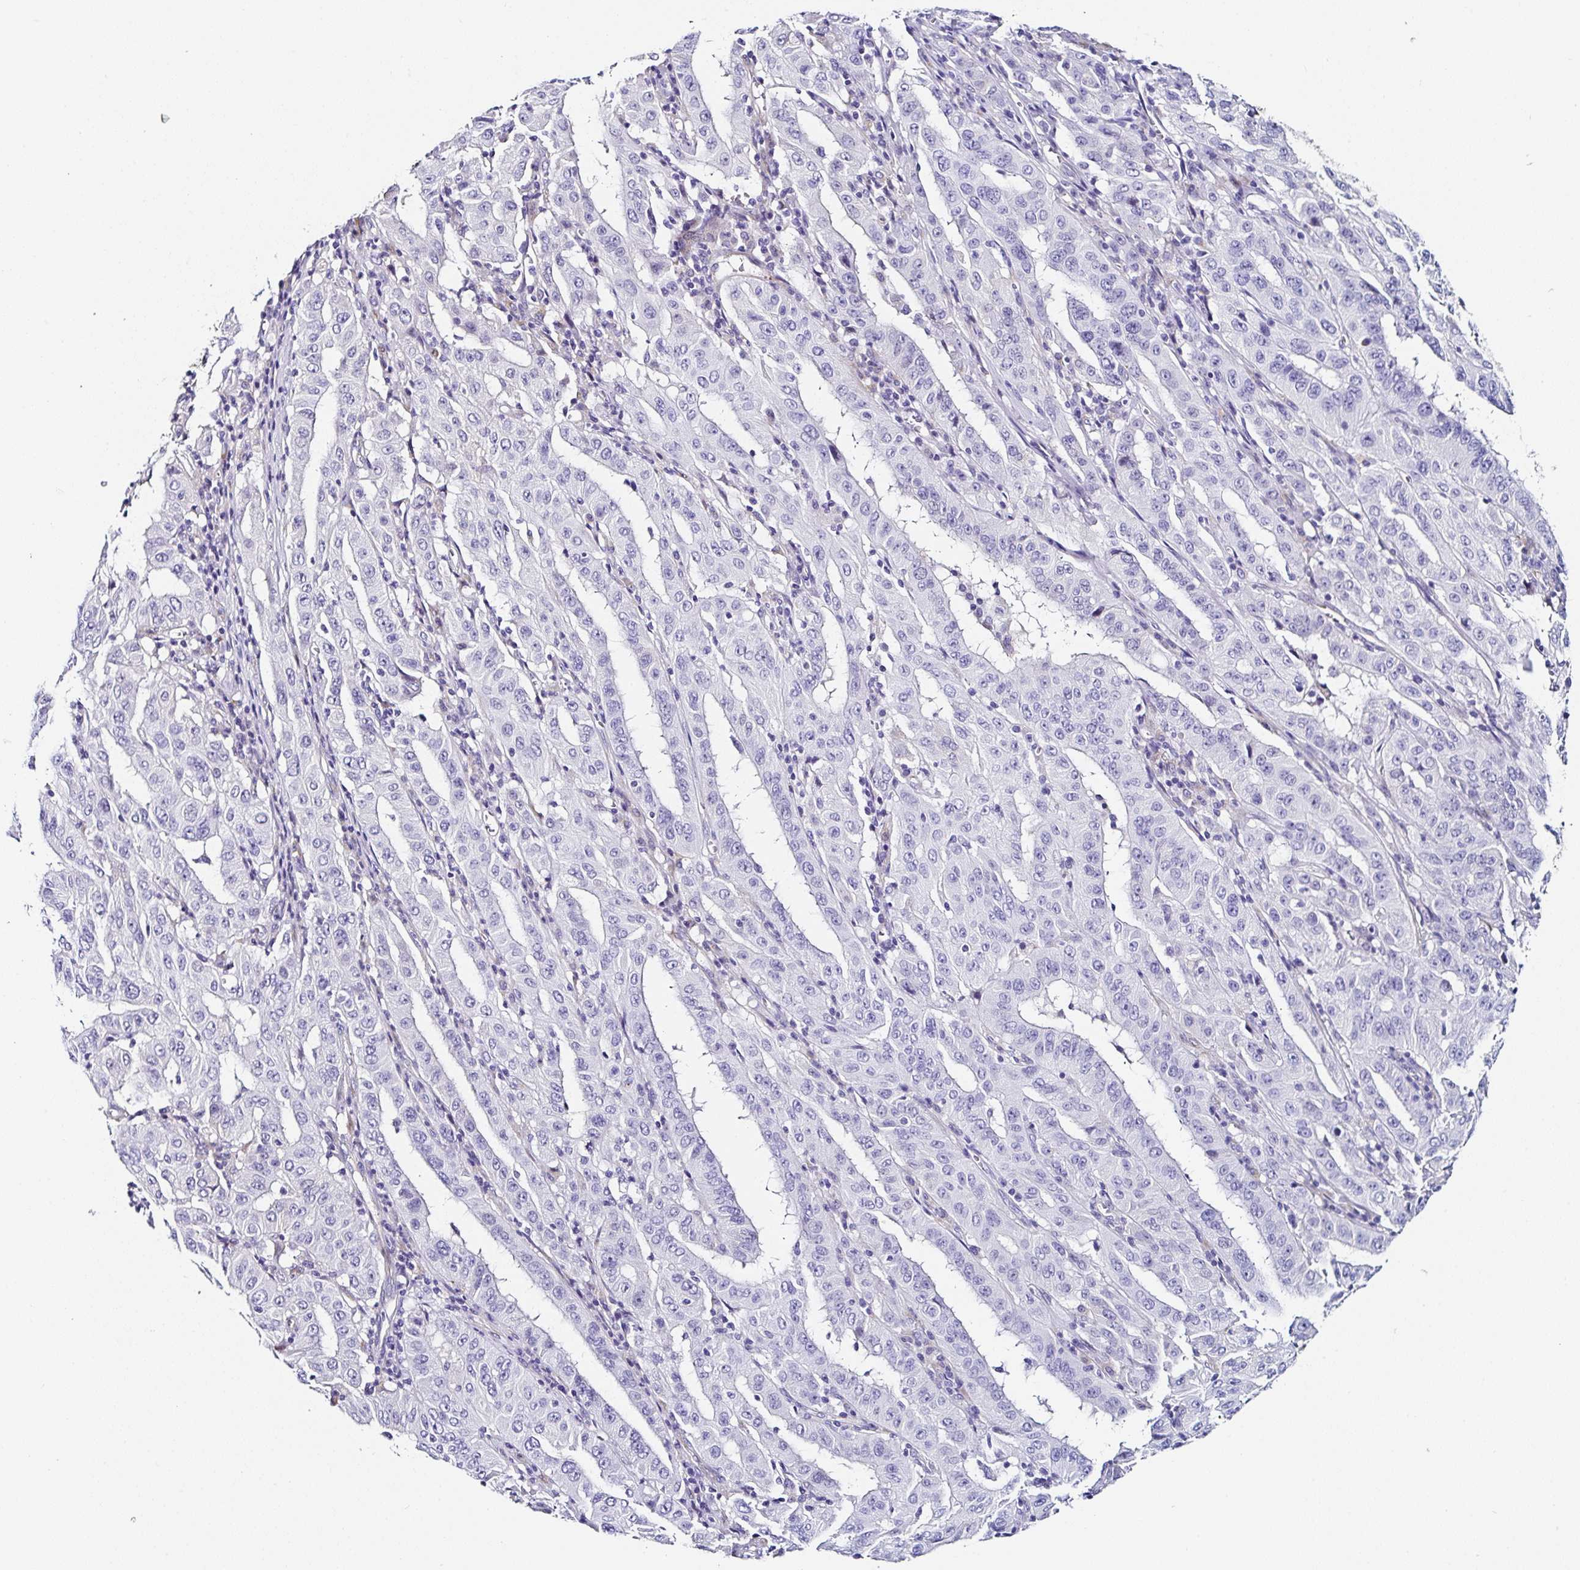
{"staining": {"intensity": "negative", "quantity": "none", "location": "none"}, "tissue": "pancreatic cancer", "cell_type": "Tumor cells", "image_type": "cancer", "snomed": [{"axis": "morphology", "description": "Adenocarcinoma, NOS"}, {"axis": "topography", "description": "Pancreas"}], "caption": "DAB (3,3'-diaminobenzidine) immunohistochemical staining of pancreatic adenocarcinoma displays no significant expression in tumor cells.", "gene": "TMPRSS11E", "patient": {"sex": "male", "age": 63}}